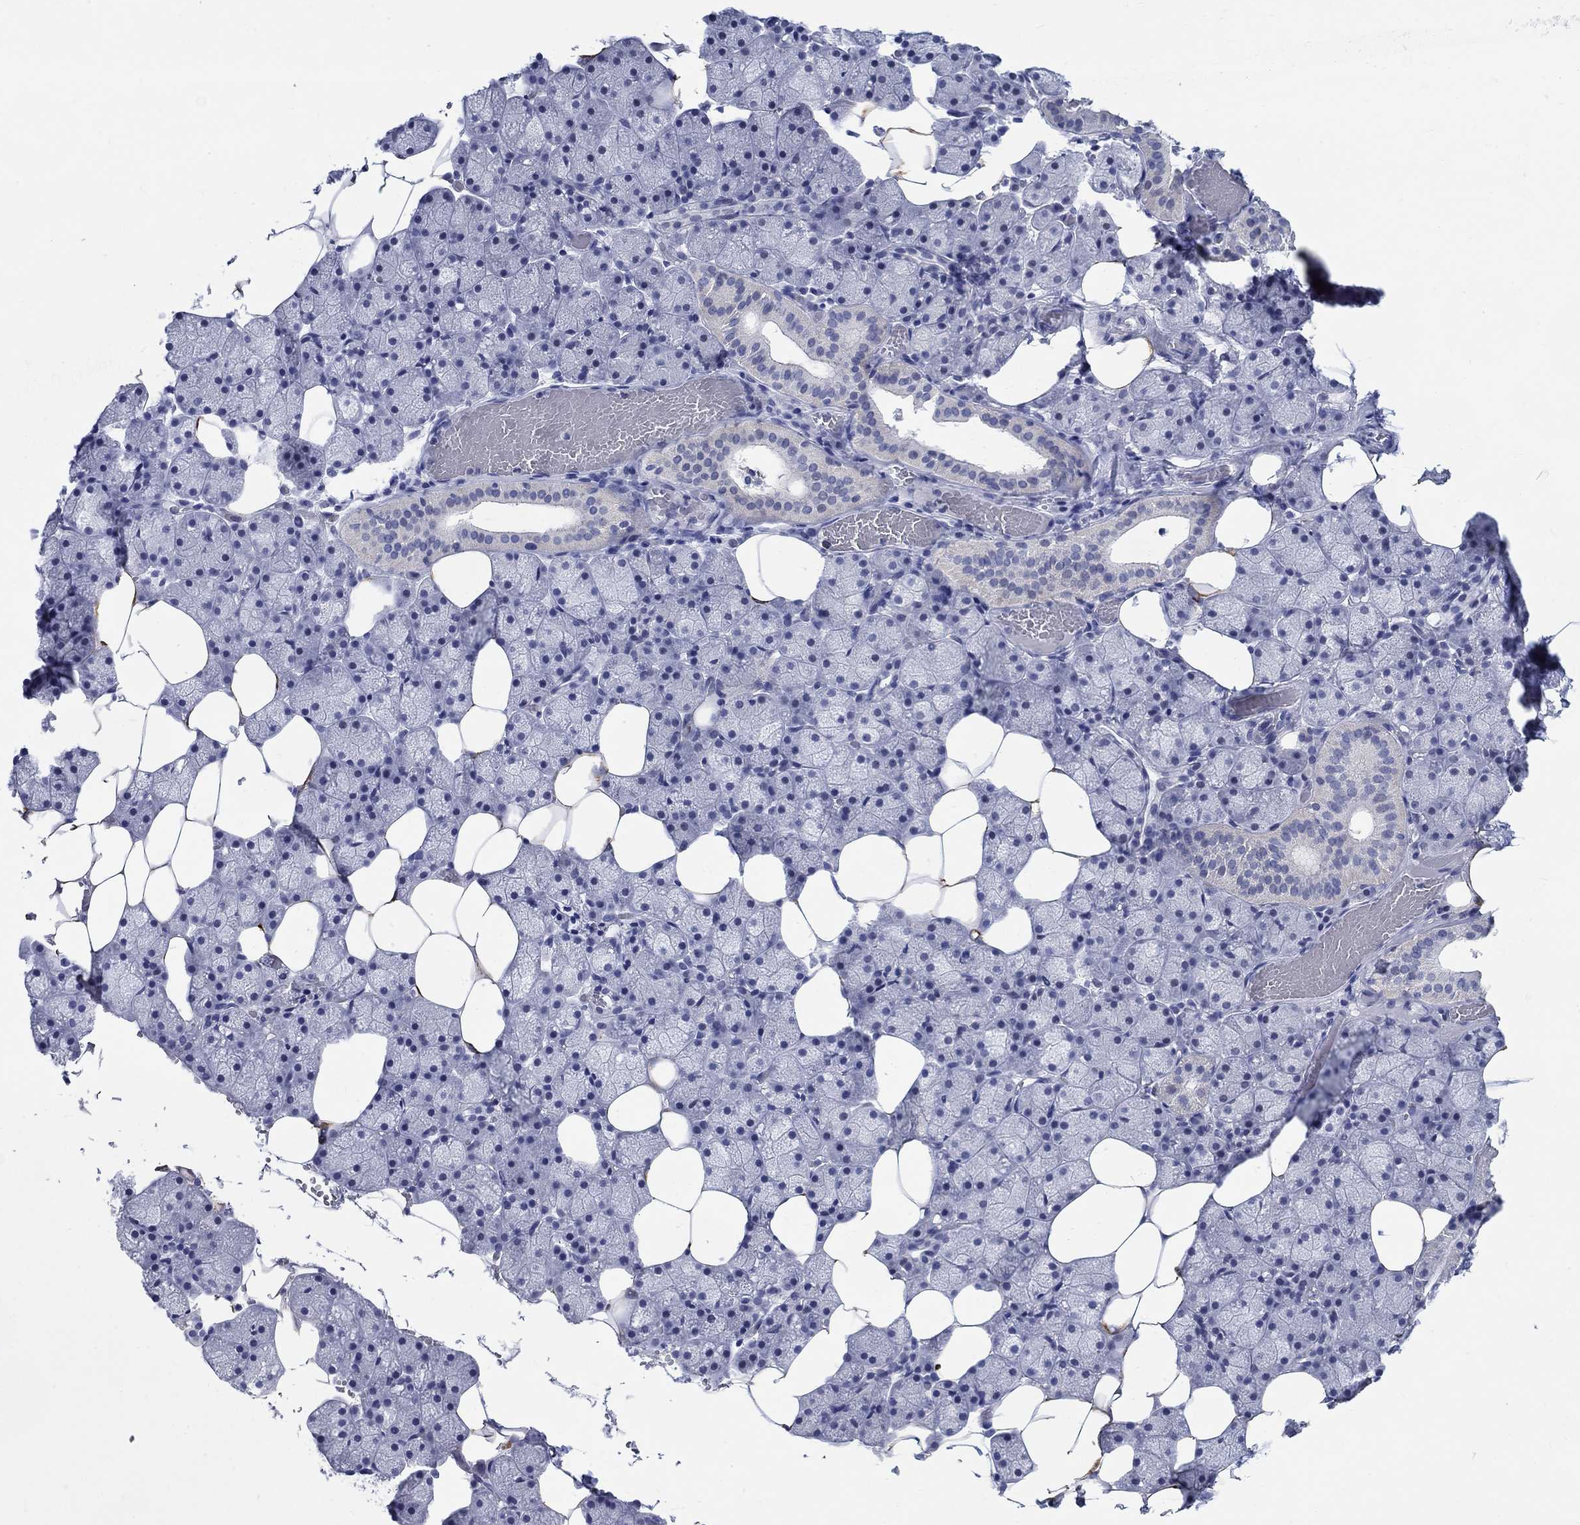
{"staining": {"intensity": "weak", "quantity": "<25%", "location": "cytoplasmic/membranous"}, "tissue": "salivary gland", "cell_type": "Glandular cells", "image_type": "normal", "snomed": [{"axis": "morphology", "description": "Normal tissue, NOS"}, {"axis": "topography", "description": "Salivary gland"}], "caption": "Immunohistochemistry image of benign salivary gland: salivary gland stained with DAB (3,3'-diaminobenzidine) demonstrates no significant protein expression in glandular cells.", "gene": "CRYGS", "patient": {"sex": "male", "age": 38}}